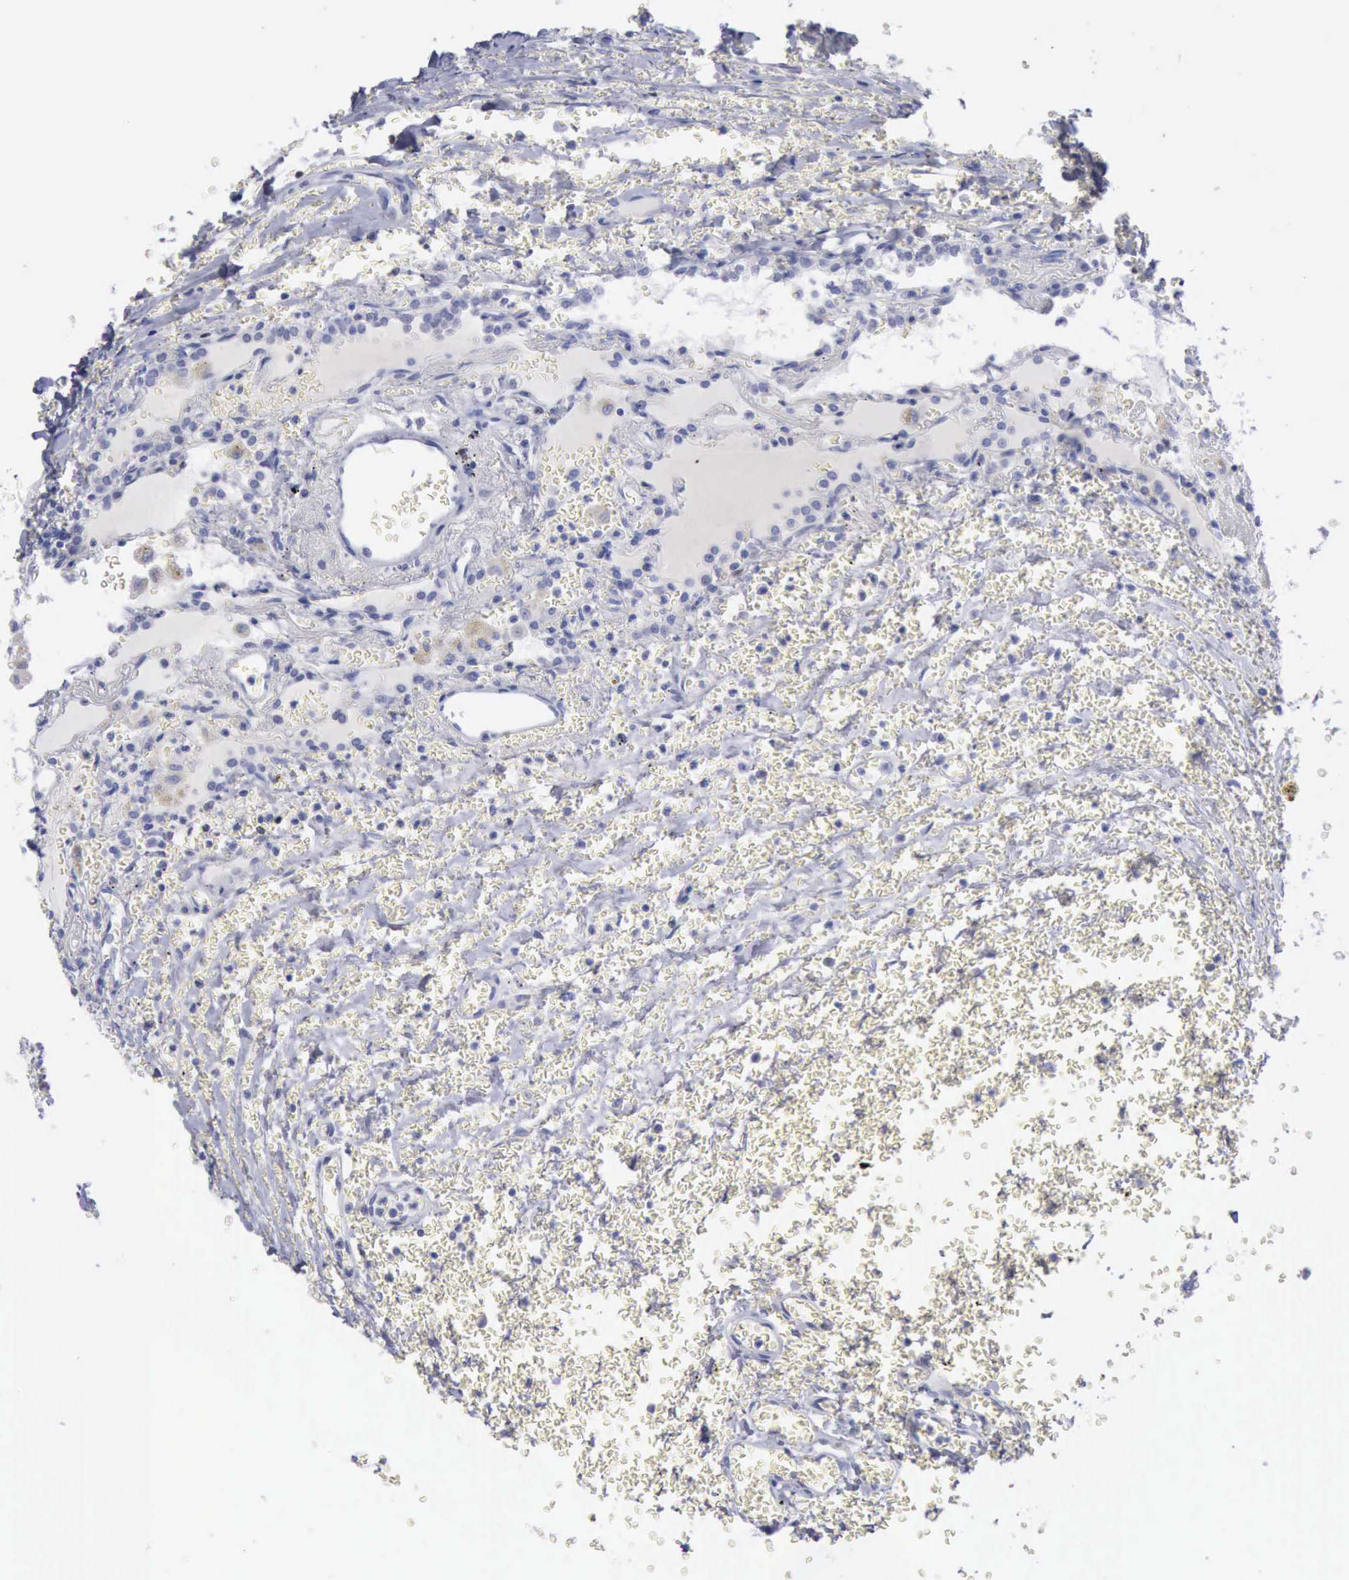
{"staining": {"intensity": "negative", "quantity": "none", "location": "none"}, "tissue": "carcinoid", "cell_type": "Tumor cells", "image_type": "cancer", "snomed": [{"axis": "morphology", "description": "Carcinoid, malignant, NOS"}, {"axis": "topography", "description": "Bronchus"}], "caption": "Immunohistochemistry (IHC) image of neoplastic tissue: malignant carcinoid stained with DAB (3,3'-diaminobenzidine) exhibits no significant protein expression in tumor cells.", "gene": "SATB2", "patient": {"sex": "male", "age": 55}}